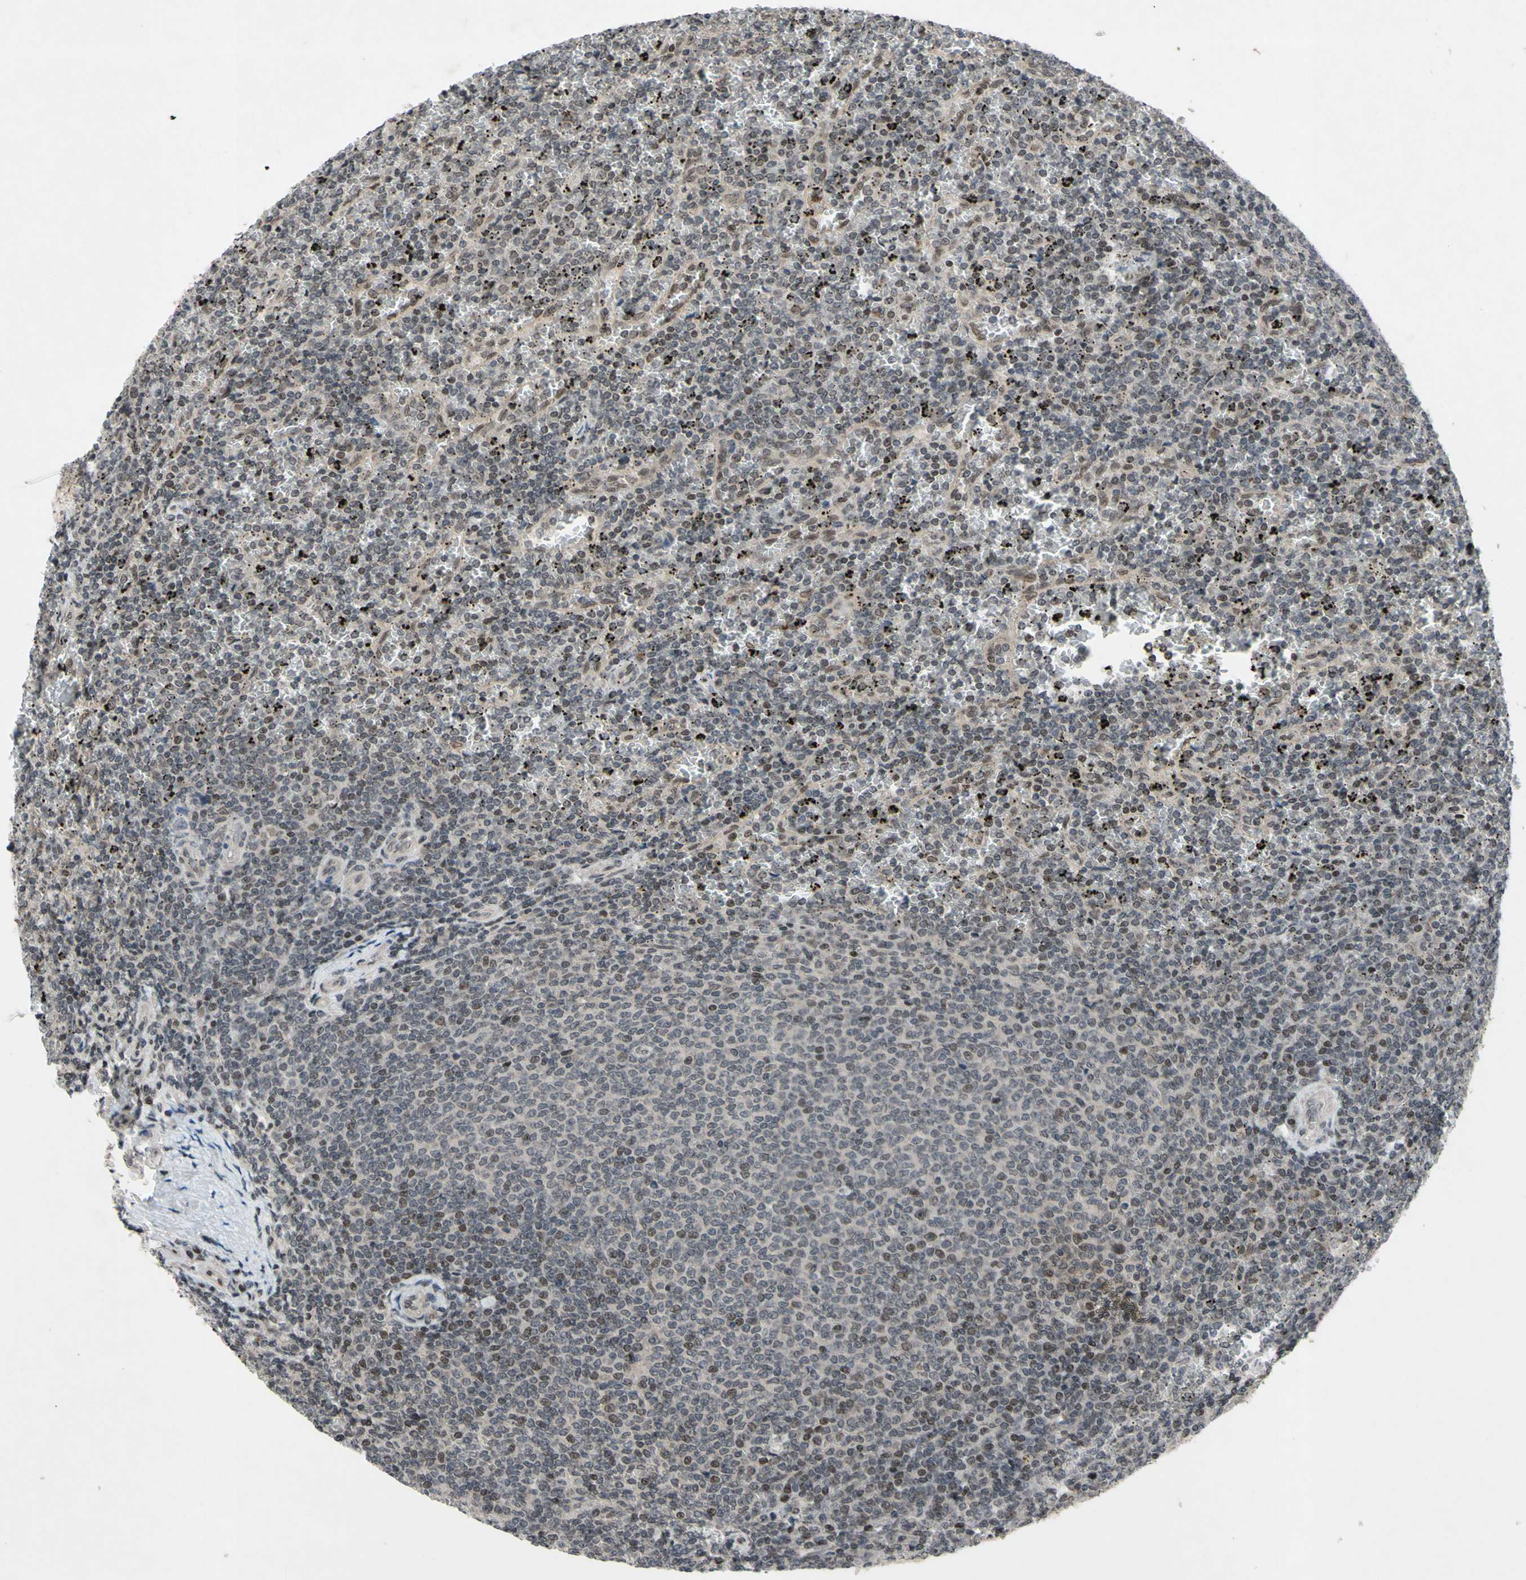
{"staining": {"intensity": "weak", "quantity": "25%-75%", "location": "cytoplasmic/membranous,nuclear"}, "tissue": "lymphoma", "cell_type": "Tumor cells", "image_type": "cancer", "snomed": [{"axis": "morphology", "description": "Malignant lymphoma, non-Hodgkin's type, Low grade"}, {"axis": "topography", "description": "Spleen"}], "caption": "Weak cytoplasmic/membranous and nuclear protein expression is appreciated in about 25%-75% of tumor cells in malignant lymphoma, non-Hodgkin's type (low-grade). (Stains: DAB in brown, nuclei in blue, Microscopy: brightfield microscopy at high magnification).", "gene": "XPO1", "patient": {"sex": "female", "age": 77}}